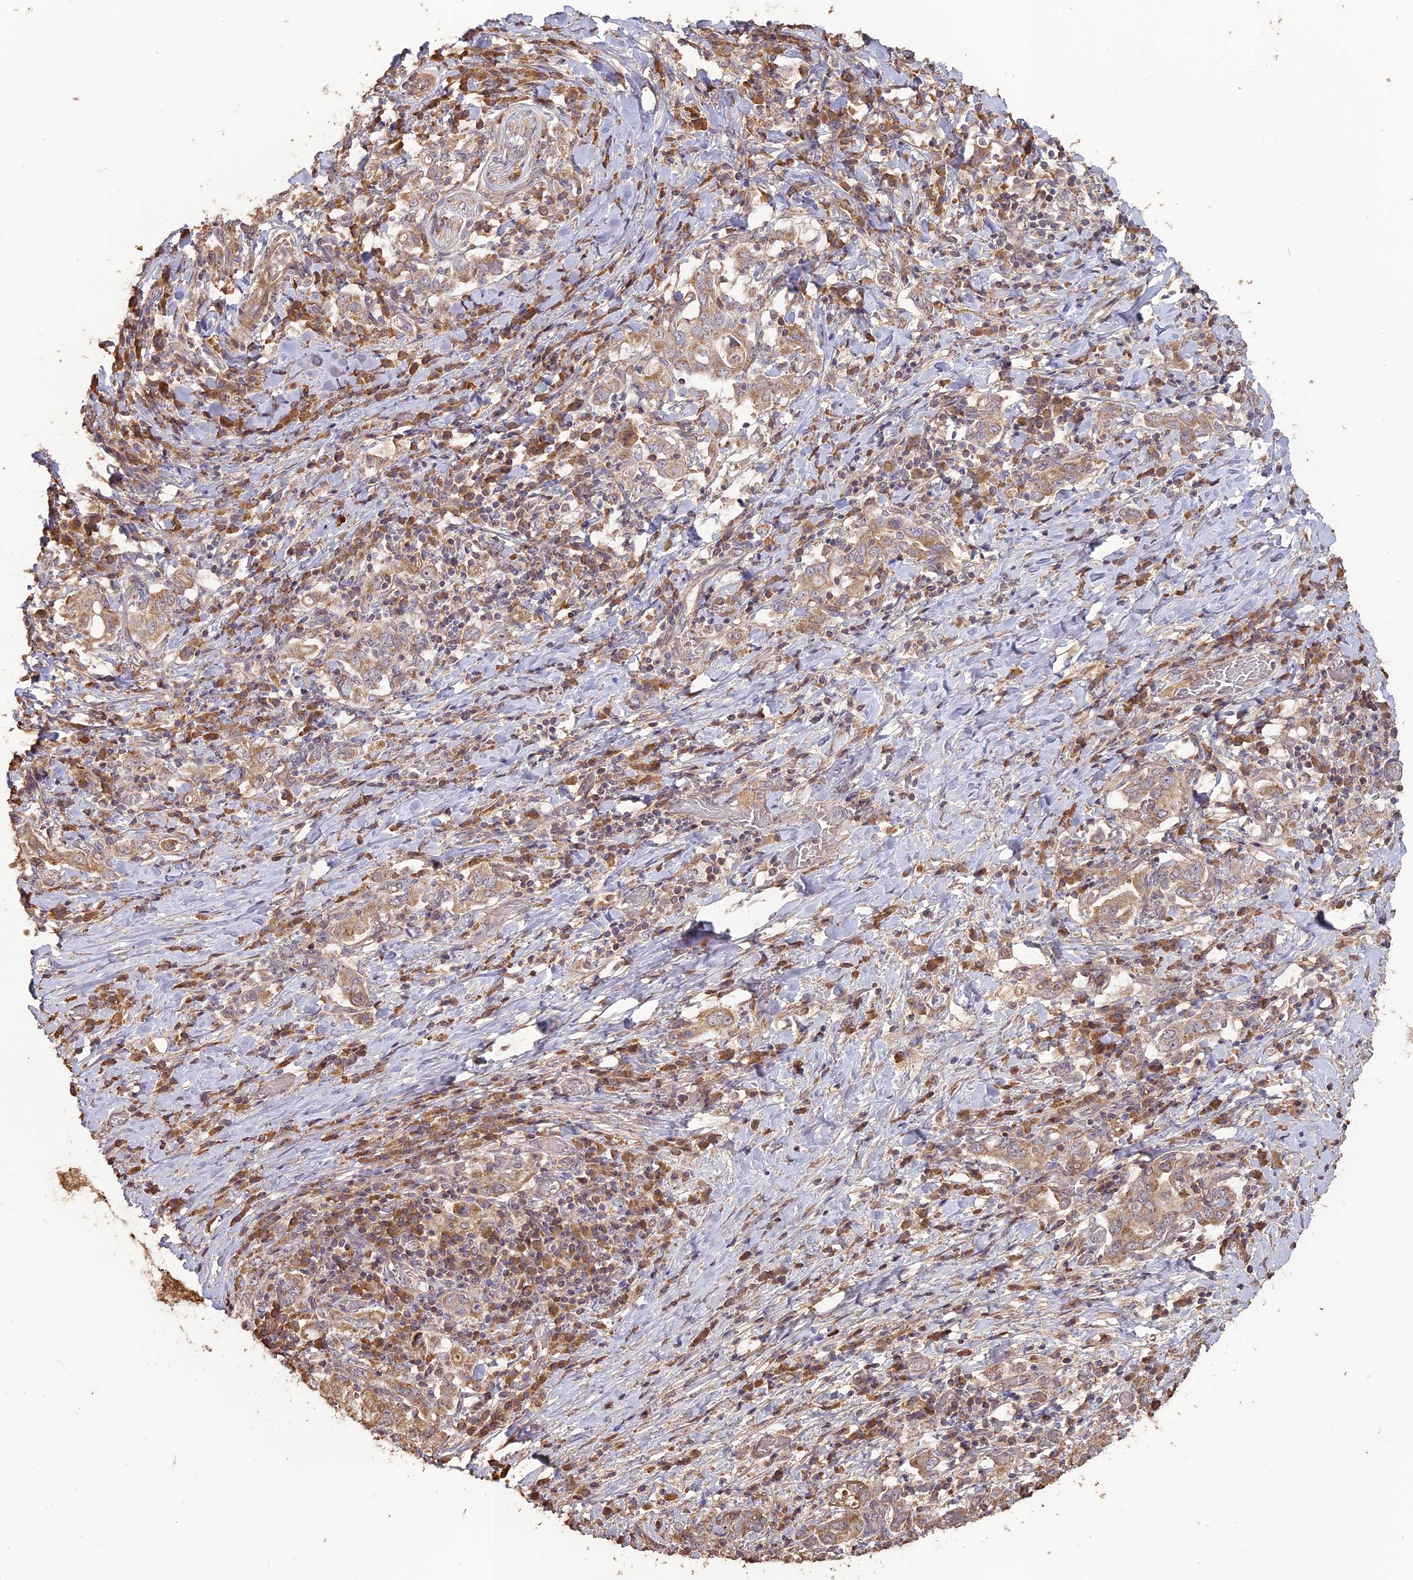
{"staining": {"intensity": "weak", "quantity": ">75%", "location": "cytoplasmic/membranous"}, "tissue": "stomach cancer", "cell_type": "Tumor cells", "image_type": "cancer", "snomed": [{"axis": "morphology", "description": "Adenocarcinoma, NOS"}, {"axis": "topography", "description": "Stomach, upper"}, {"axis": "topography", "description": "Stomach"}], "caption": "Immunohistochemical staining of stomach cancer displays low levels of weak cytoplasmic/membranous staining in about >75% of tumor cells.", "gene": "LAYN", "patient": {"sex": "male", "age": 62}}